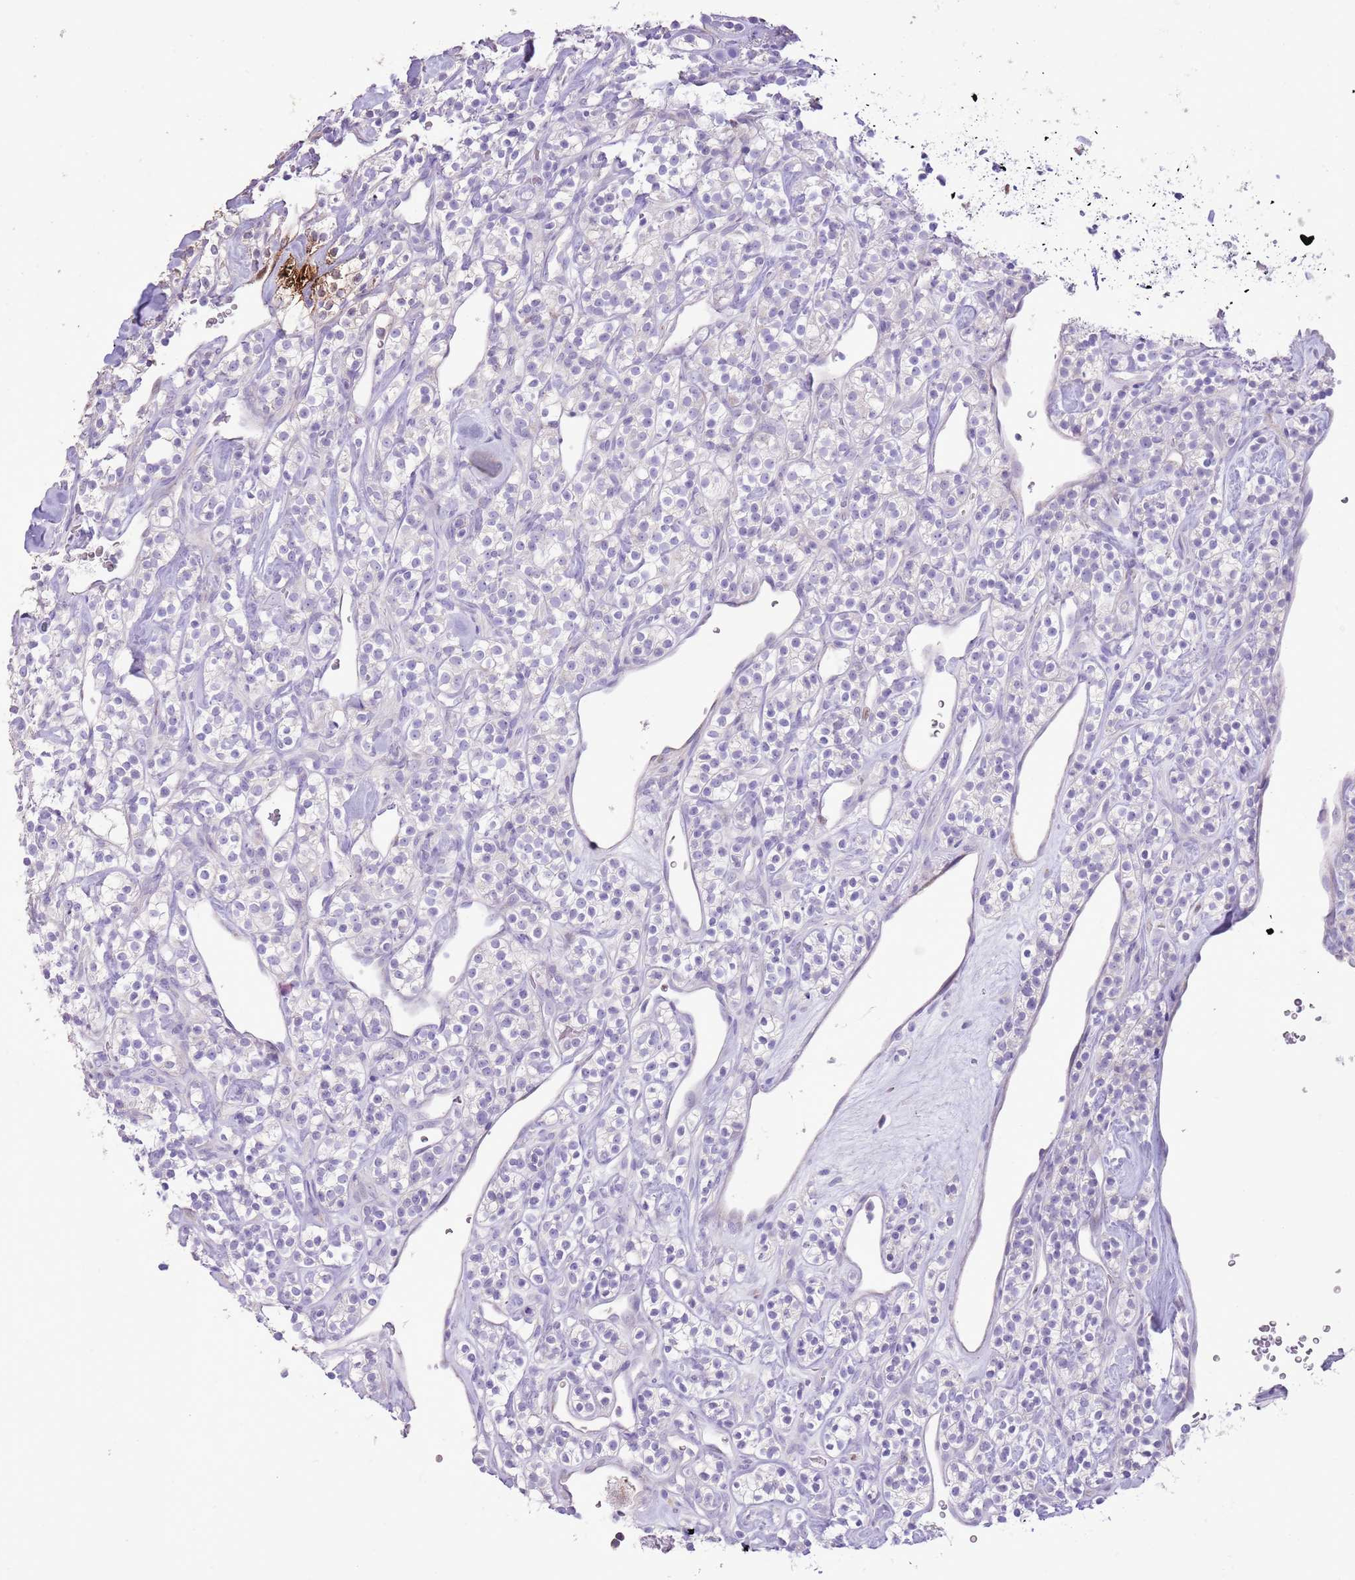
{"staining": {"intensity": "negative", "quantity": "none", "location": "none"}, "tissue": "renal cancer", "cell_type": "Tumor cells", "image_type": "cancer", "snomed": [{"axis": "morphology", "description": "Adenocarcinoma, NOS"}, {"axis": "topography", "description": "Kidney"}], "caption": "Adenocarcinoma (renal) was stained to show a protein in brown. There is no significant expression in tumor cells.", "gene": "GMNN", "patient": {"sex": "male", "age": 77}}